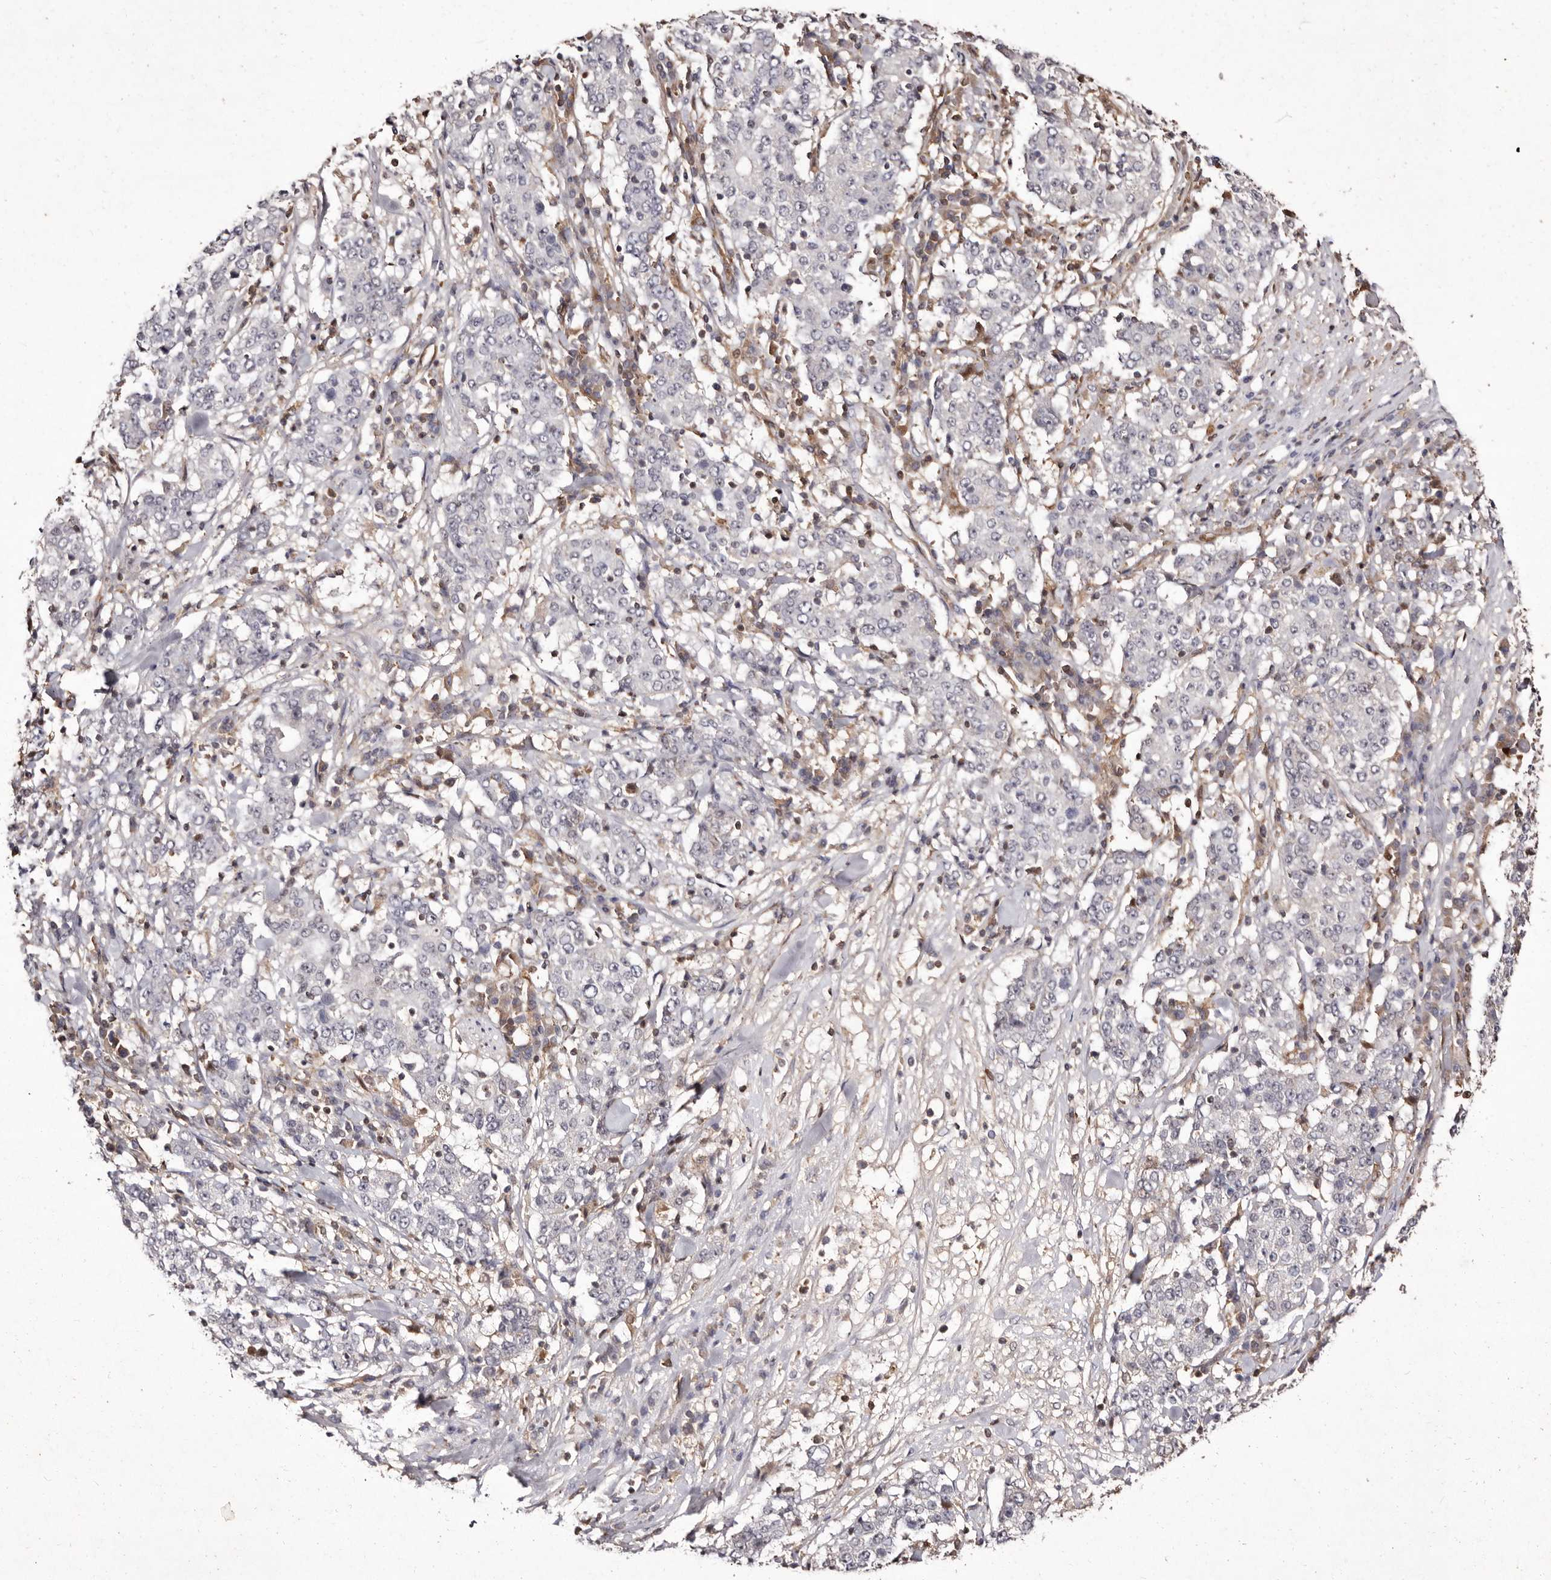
{"staining": {"intensity": "negative", "quantity": "none", "location": "none"}, "tissue": "stomach cancer", "cell_type": "Tumor cells", "image_type": "cancer", "snomed": [{"axis": "morphology", "description": "Adenocarcinoma, NOS"}, {"axis": "topography", "description": "Stomach"}], "caption": "This is a histopathology image of immunohistochemistry staining of stomach adenocarcinoma, which shows no expression in tumor cells.", "gene": "GIMAP4", "patient": {"sex": "male", "age": 59}}